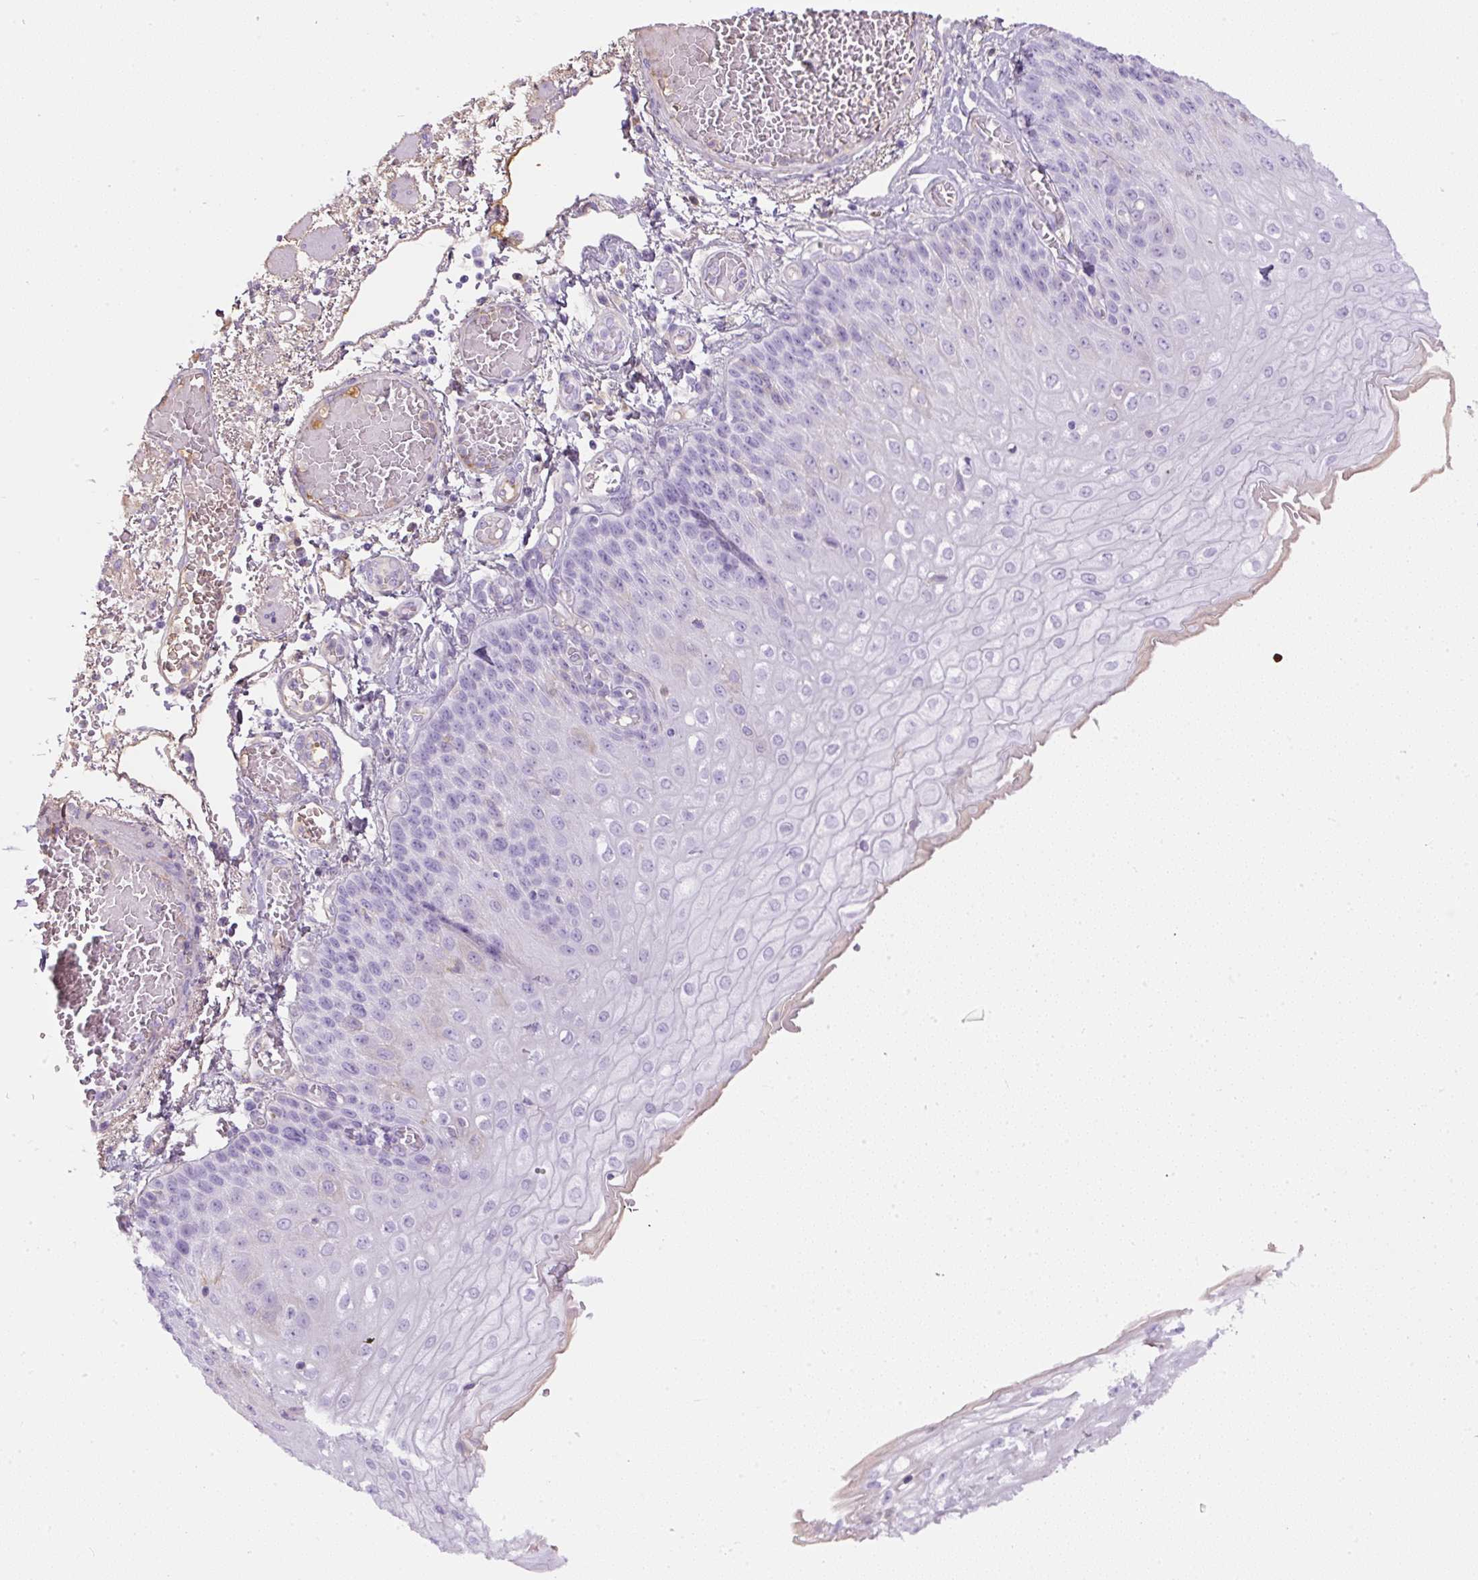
{"staining": {"intensity": "negative", "quantity": "none", "location": "none"}, "tissue": "esophagus", "cell_type": "Squamous epithelial cells", "image_type": "normal", "snomed": [{"axis": "morphology", "description": "Normal tissue, NOS"}, {"axis": "morphology", "description": "Adenocarcinoma, NOS"}, {"axis": "topography", "description": "Esophagus"}], "caption": "This is an immunohistochemistry (IHC) micrograph of normal esophagus. There is no expression in squamous epithelial cells.", "gene": "APOA1", "patient": {"sex": "male", "age": 81}}